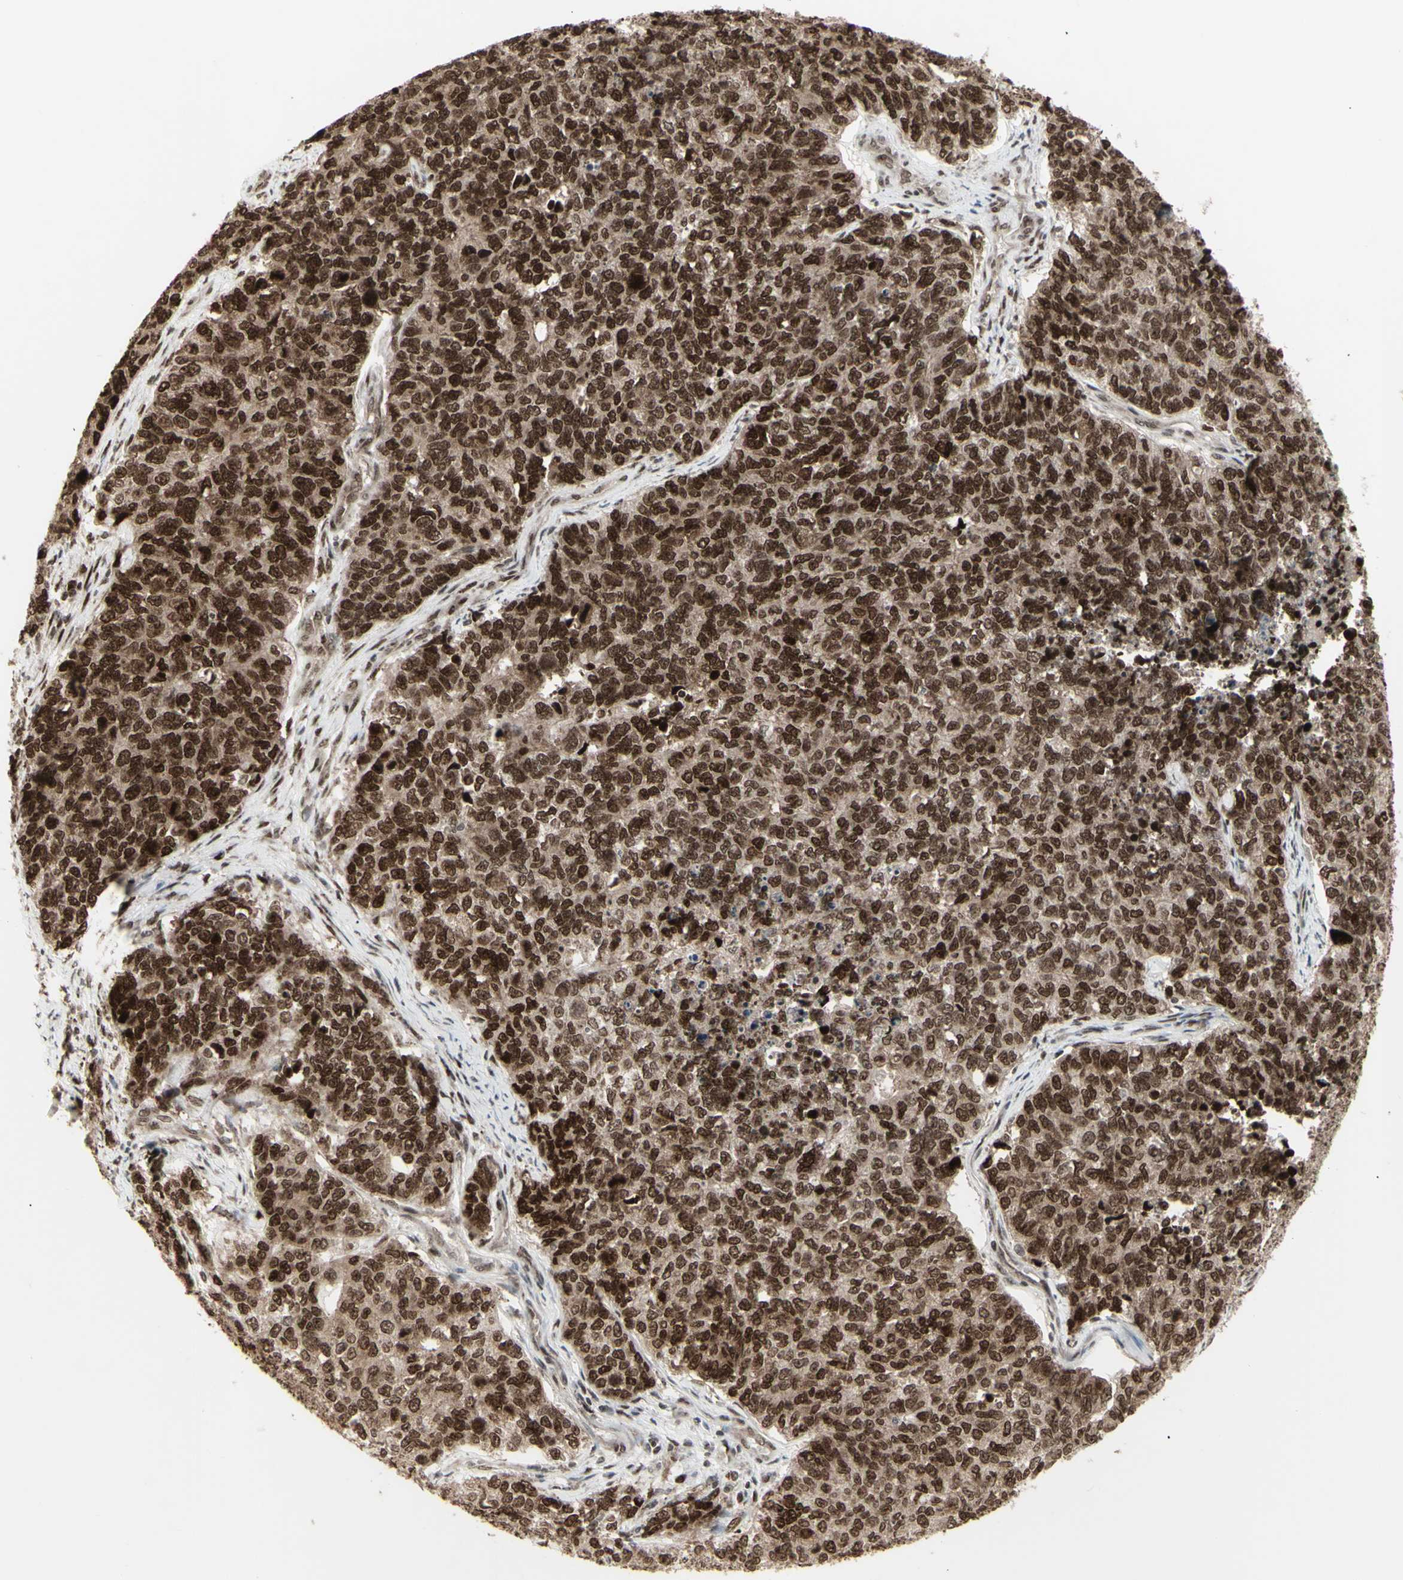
{"staining": {"intensity": "strong", "quantity": ">75%", "location": "cytoplasmic/membranous,nuclear"}, "tissue": "cervical cancer", "cell_type": "Tumor cells", "image_type": "cancer", "snomed": [{"axis": "morphology", "description": "Squamous cell carcinoma, NOS"}, {"axis": "topography", "description": "Cervix"}], "caption": "Immunohistochemistry (IHC) (DAB) staining of human cervical cancer exhibits strong cytoplasmic/membranous and nuclear protein positivity in approximately >75% of tumor cells. Nuclei are stained in blue.", "gene": "CBX1", "patient": {"sex": "female", "age": 63}}